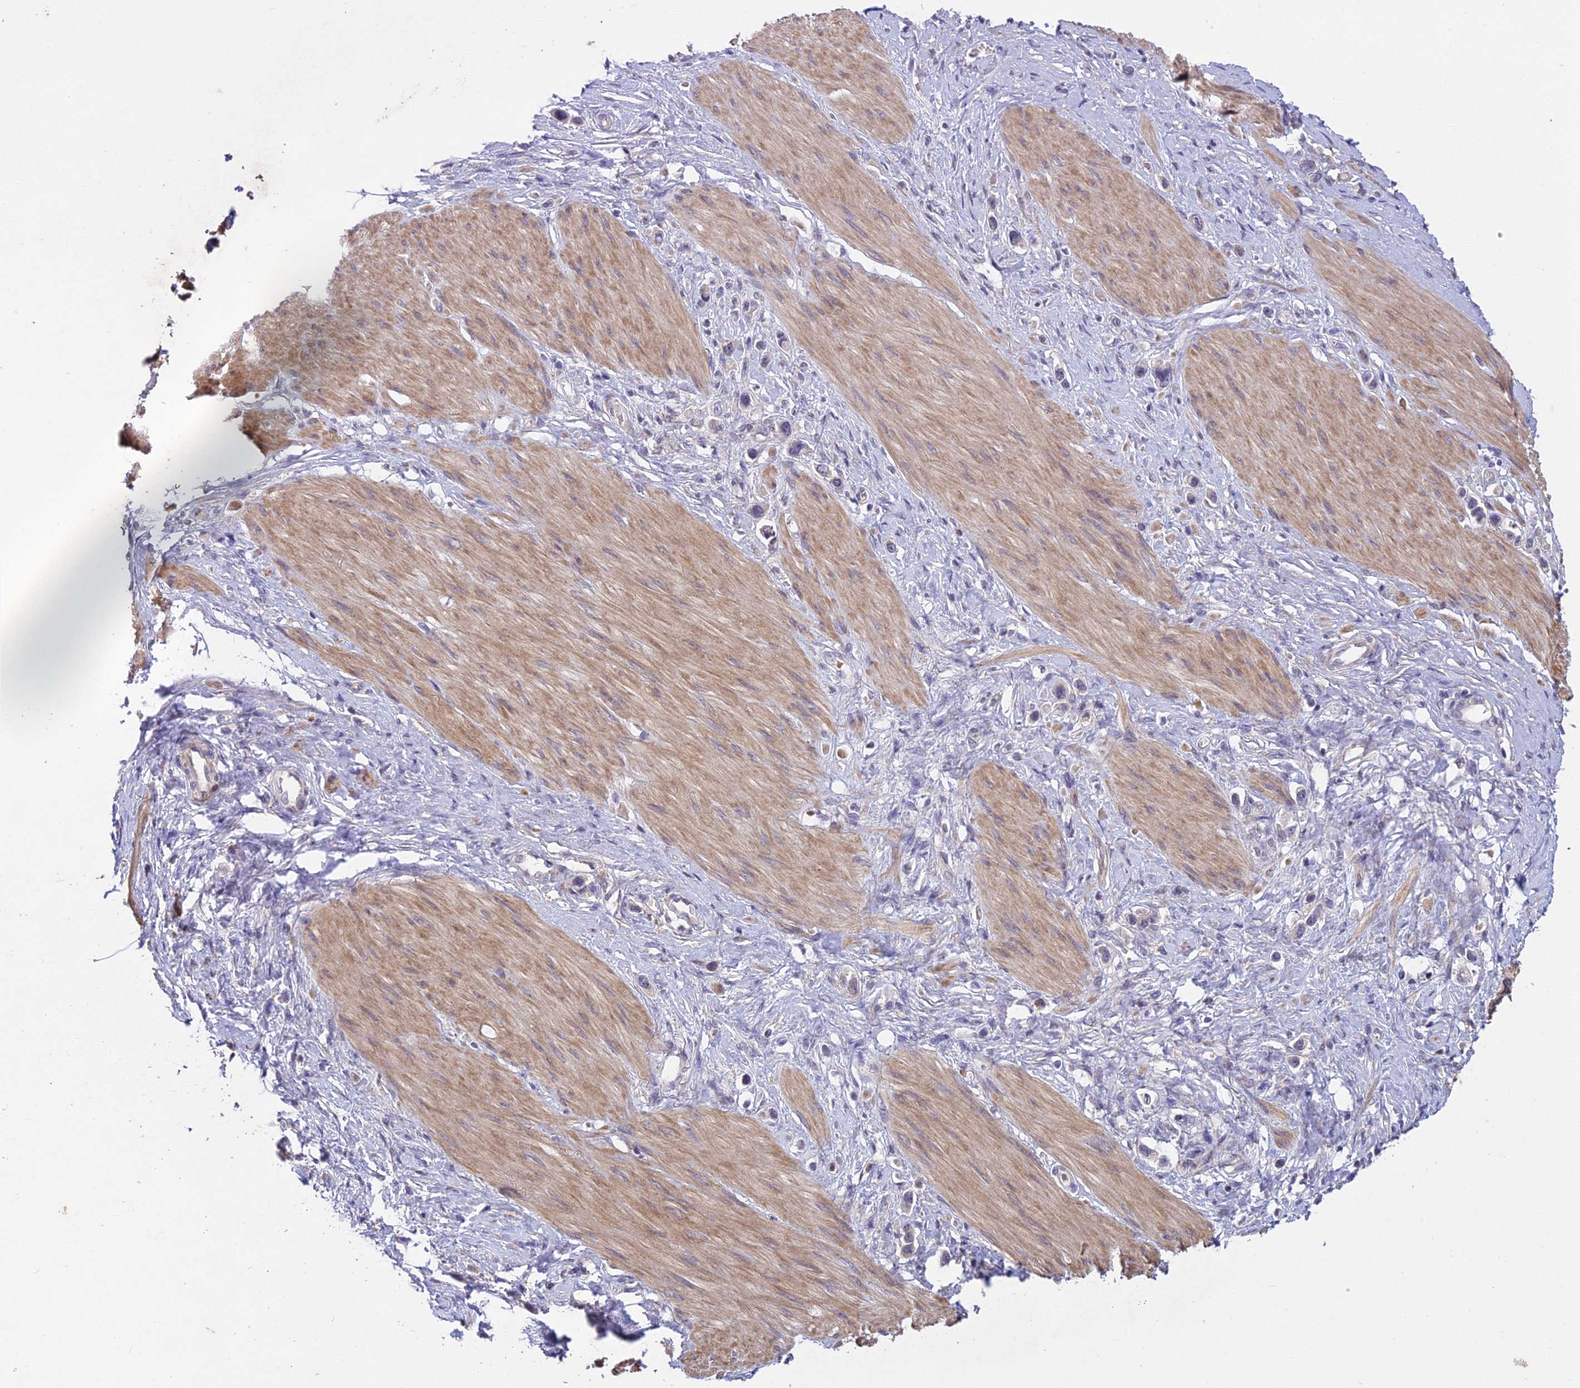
{"staining": {"intensity": "negative", "quantity": "none", "location": "none"}, "tissue": "stomach cancer", "cell_type": "Tumor cells", "image_type": "cancer", "snomed": [{"axis": "morphology", "description": "Adenocarcinoma, NOS"}, {"axis": "topography", "description": "Stomach"}], "caption": "DAB immunohistochemical staining of human stomach cancer (adenocarcinoma) demonstrates no significant staining in tumor cells.", "gene": "CENPL", "patient": {"sex": "female", "age": 65}}